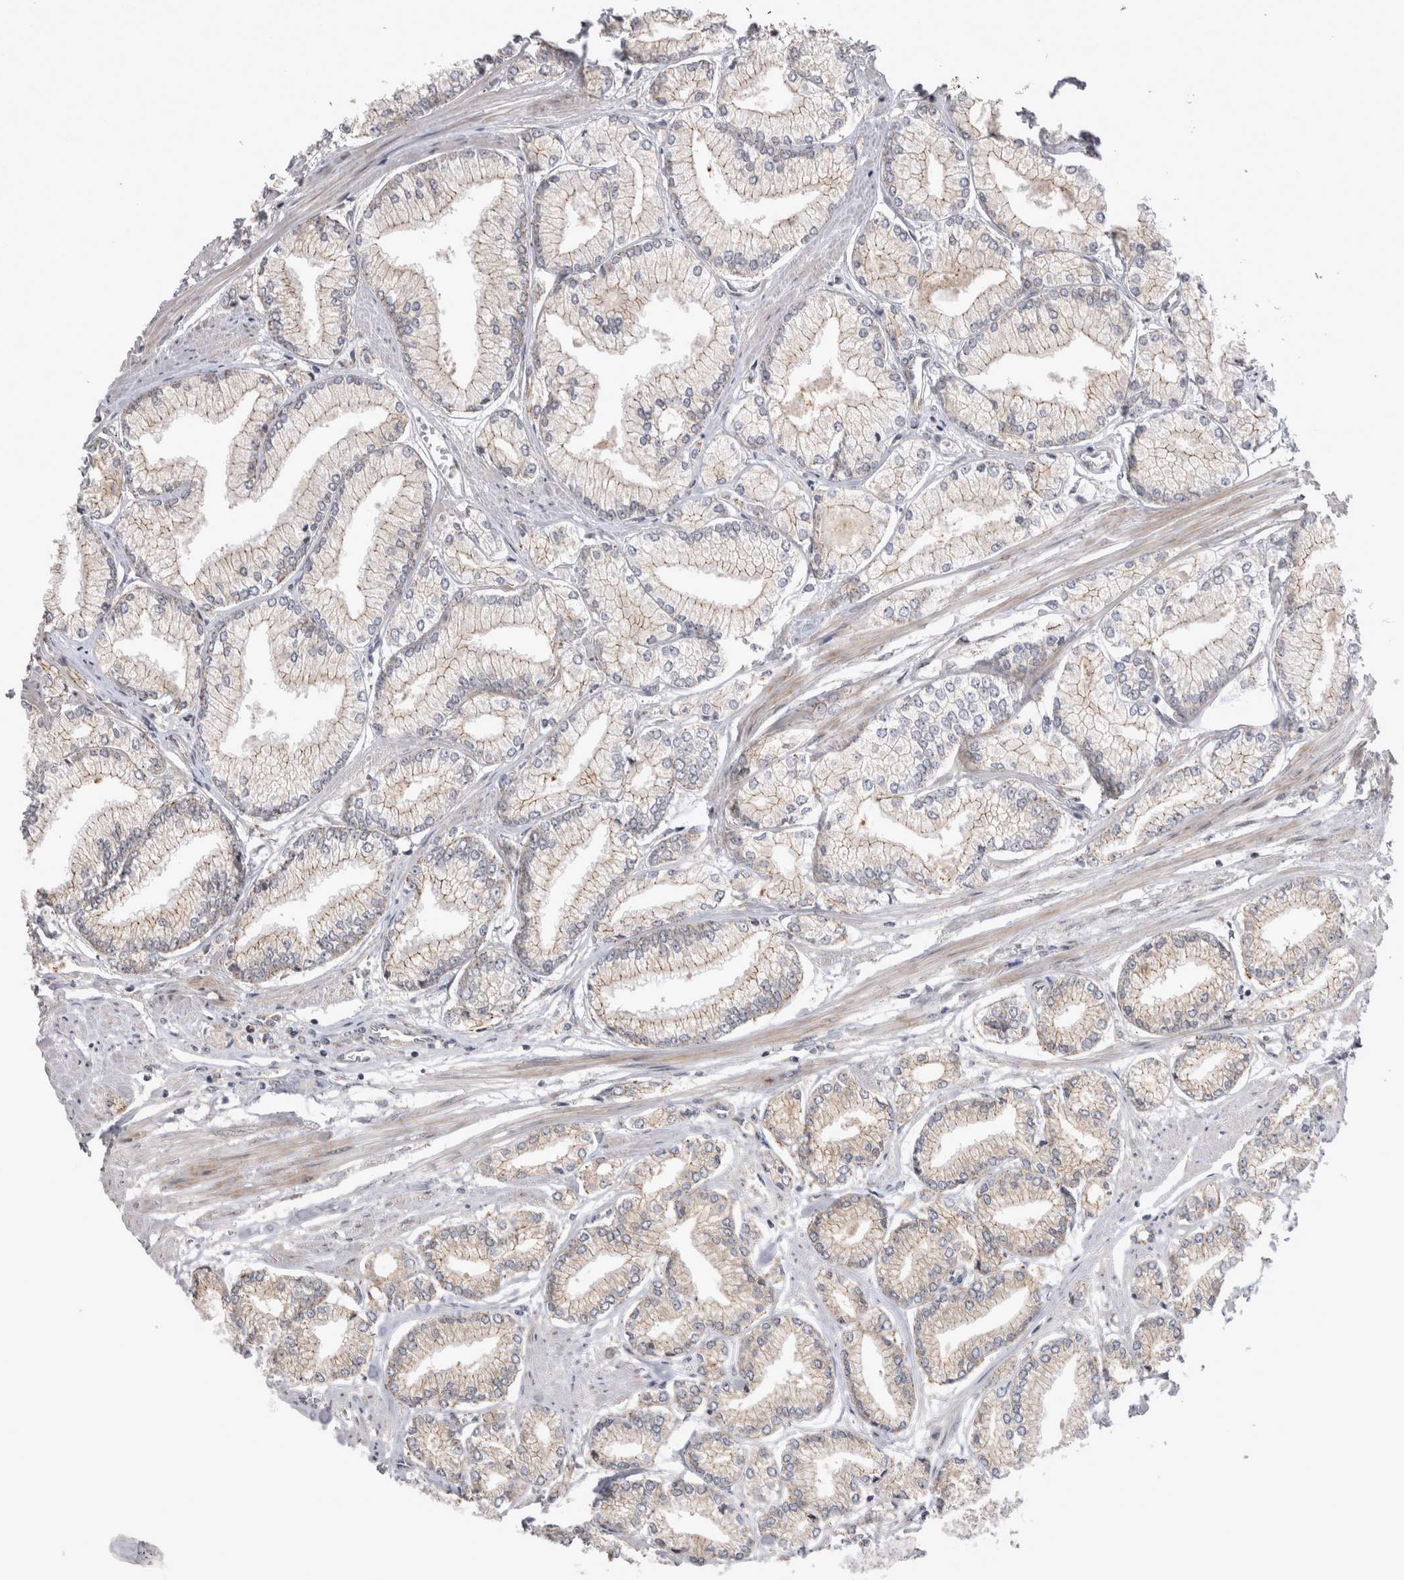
{"staining": {"intensity": "weak", "quantity": "25%-75%", "location": "cytoplasmic/membranous"}, "tissue": "prostate cancer", "cell_type": "Tumor cells", "image_type": "cancer", "snomed": [{"axis": "morphology", "description": "Adenocarcinoma, Low grade"}, {"axis": "topography", "description": "Prostate"}], "caption": "Protein staining by IHC shows weak cytoplasmic/membranous staining in approximately 25%-75% of tumor cells in prostate cancer (adenocarcinoma (low-grade)).", "gene": "NENF", "patient": {"sex": "male", "age": 52}}